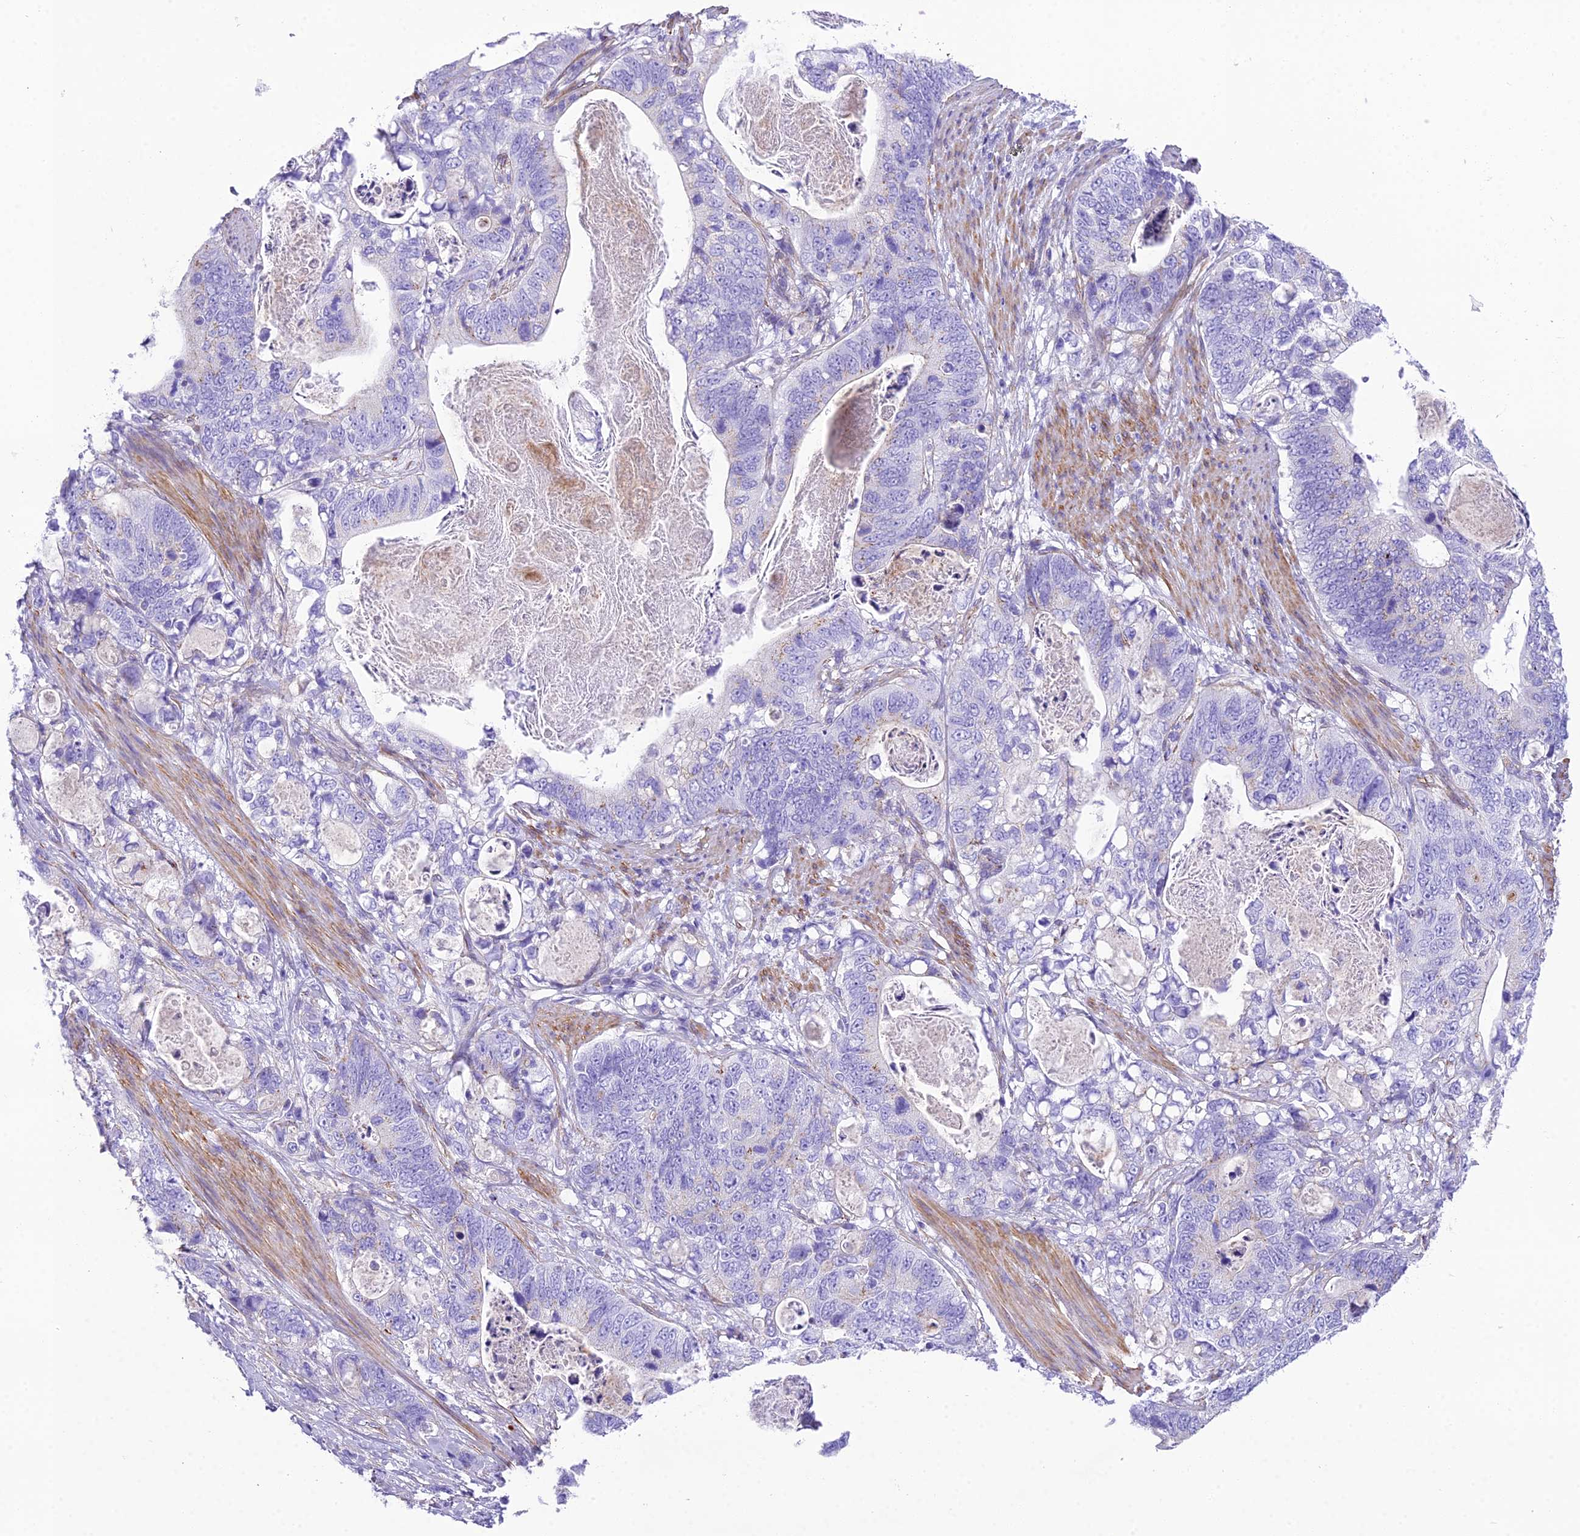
{"staining": {"intensity": "negative", "quantity": "none", "location": "none"}, "tissue": "stomach cancer", "cell_type": "Tumor cells", "image_type": "cancer", "snomed": [{"axis": "morphology", "description": "Normal tissue, NOS"}, {"axis": "morphology", "description": "Adenocarcinoma, NOS"}, {"axis": "topography", "description": "Stomach"}], "caption": "Stomach cancer was stained to show a protein in brown. There is no significant expression in tumor cells.", "gene": "GFRA1", "patient": {"sex": "female", "age": 89}}